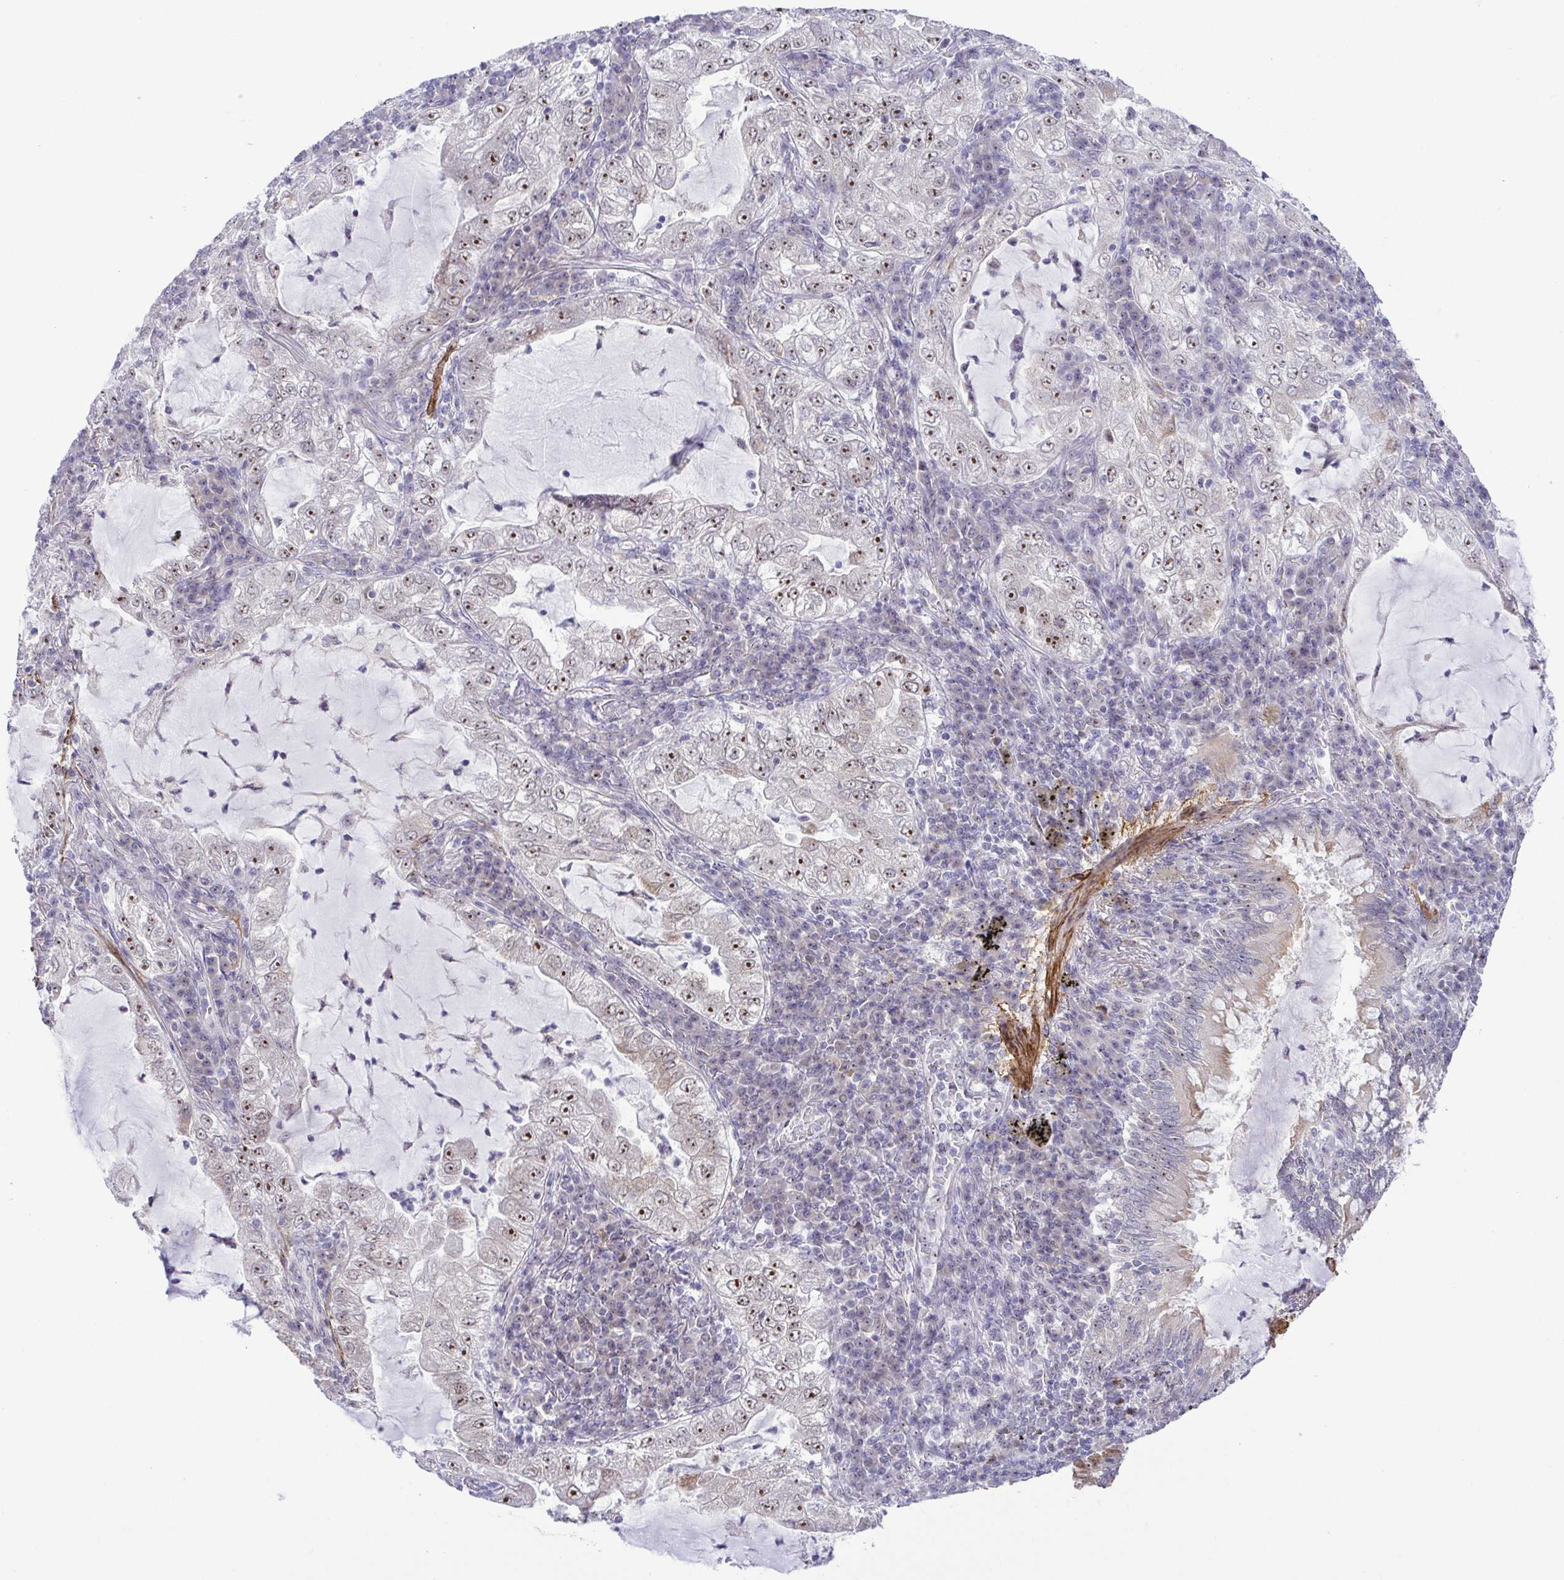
{"staining": {"intensity": "moderate", "quantity": ">75%", "location": "nuclear"}, "tissue": "lung cancer", "cell_type": "Tumor cells", "image_type": "cancer", "snomed": [{"axis": "morphology", "description": "Adenocarcinoma, NOS"}, {"axis": "topography", "description": "Lung"}], "caption": "Adenocarcinoma (lung) stained for a protein exhibits moderate nuclear positivity in tumor cells.", "gene": "RSL24D1", "patient": {"sex": "female", "age": 73}}